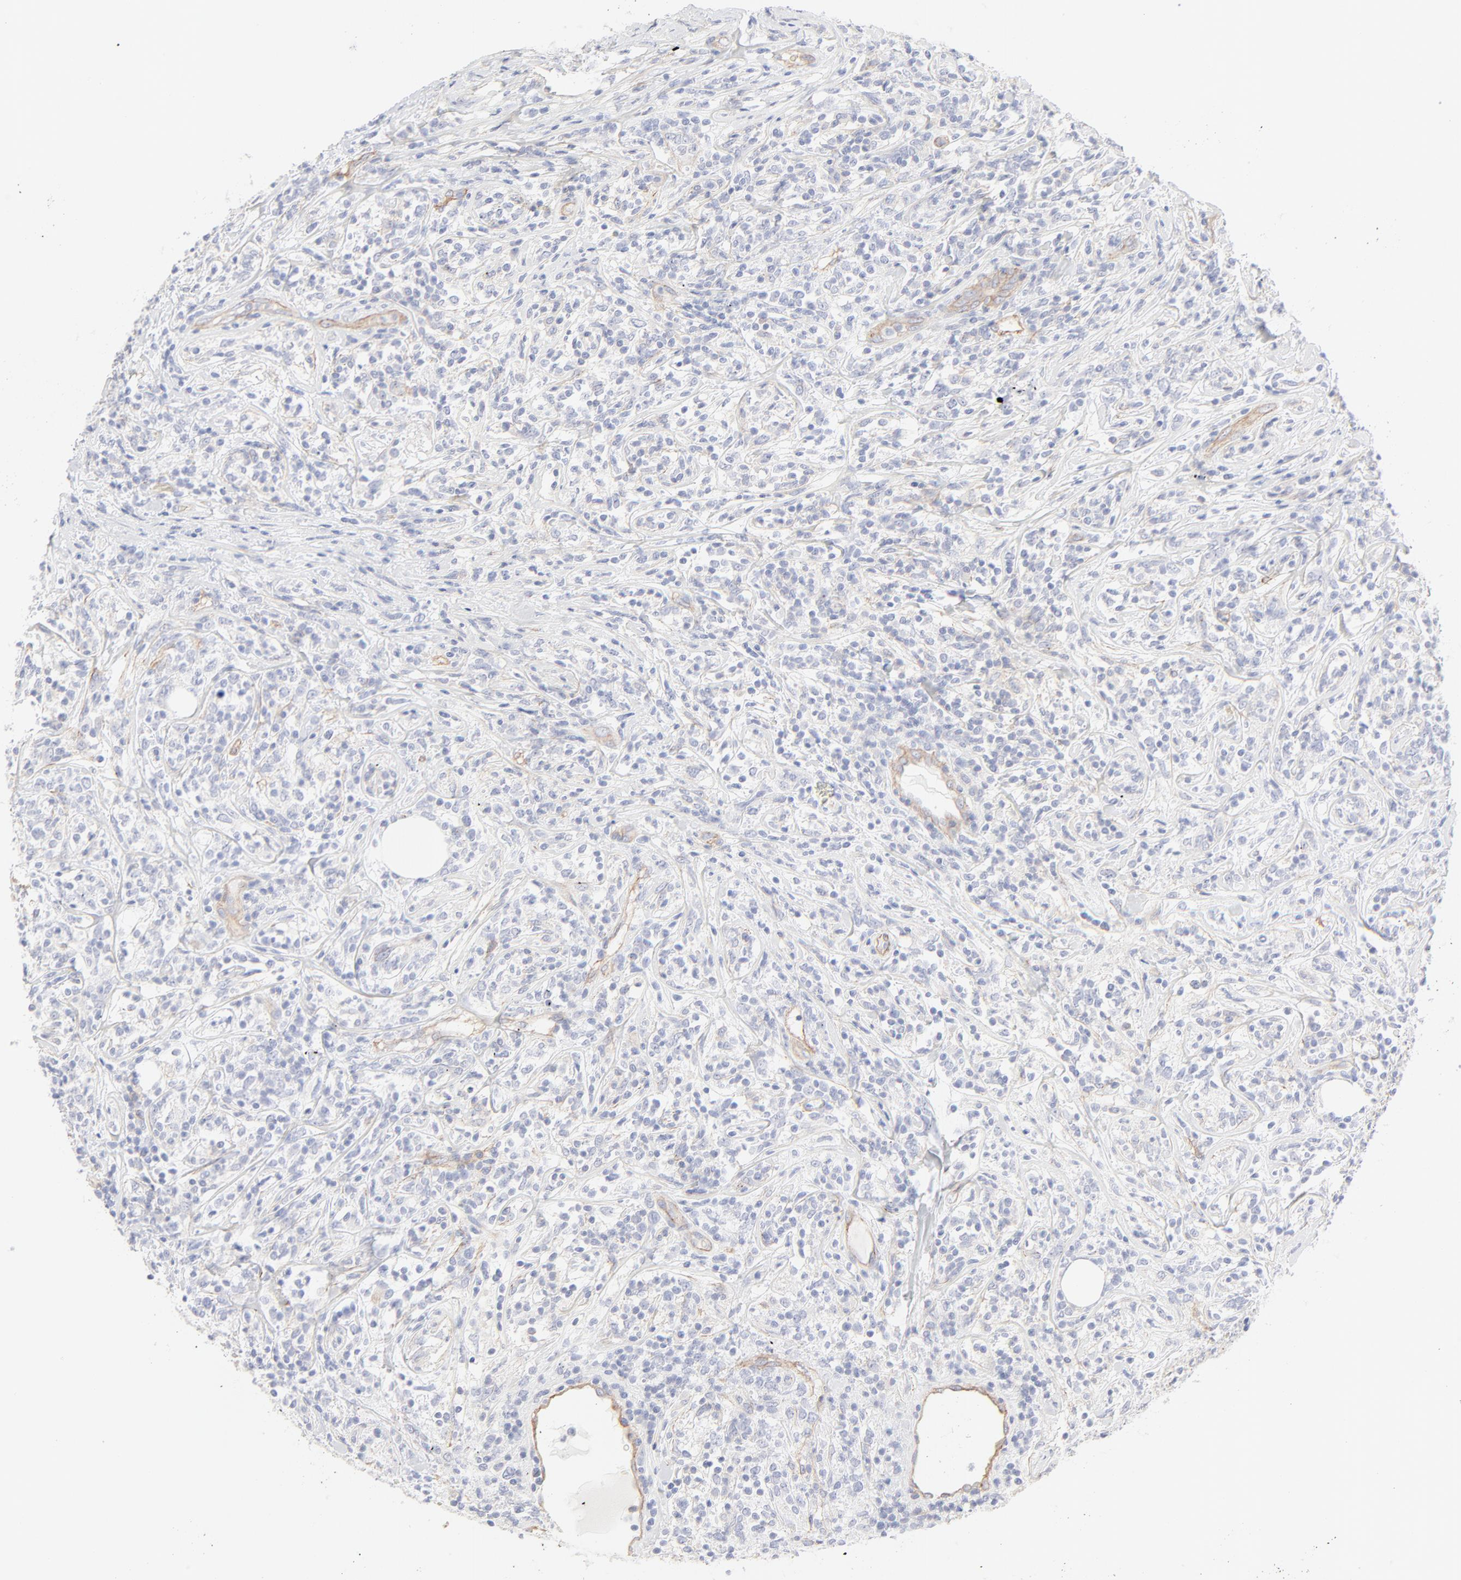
{"staining": {"intensity": "negative", "quantity": "none", "location": "none"}, "tissue": "lymphoma", "cell_type": "Tumor cells", "image_type": "cancer", "snomed": [{"axis": "morphology", "description": "Malignant lymphoma, non-Hodgkin's type, High grade"}, {"axis": "topography", "description": "Lymph node"}], "caption": "A histopathology image of high-grade malignant lymphoma, non-Hodgkin's type stained for a protein shows no brown staining in tumor cells.", "gene": "ITGA5", "patient": {"sex": "female", "age": 84}}